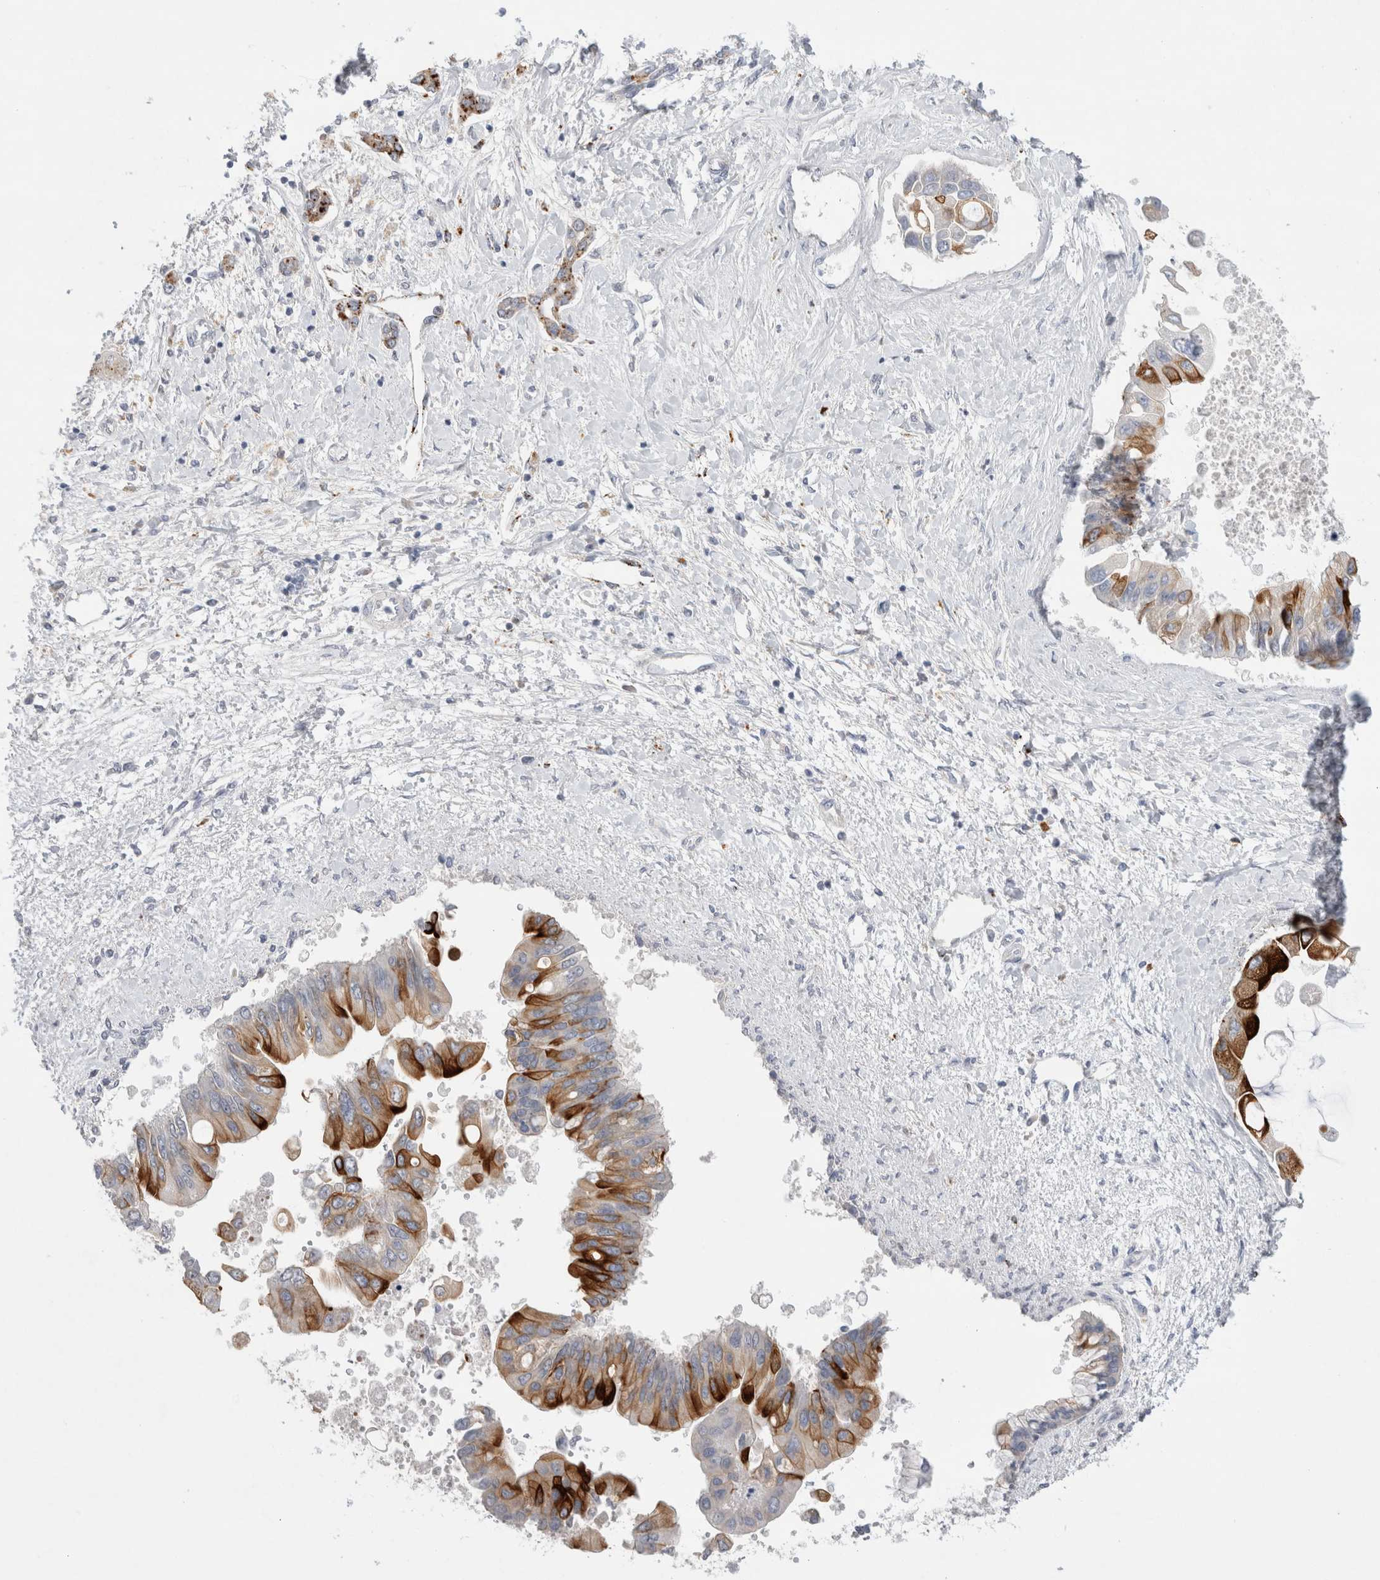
{"staining": {"intensity": "strong", "quantity": "25%-75%", "location": "cytoplasmic/membranous"}, "tissue": "liver cancer", "cell_type": "Tumor cells", "image_type": "cancer", "snomed": [{"axis": "morphology", "description": "Cholangiocarcinoma"}, {"axis": "topography", "description": "Liver"}], "caption": "An image of cholangiocarcinoma (liver) stained for a protein displays strong cytoplasmic/membranous brown staining in tumor cells.", "gene": "GAA", "patient": {"sex": "male", "age": 50}}